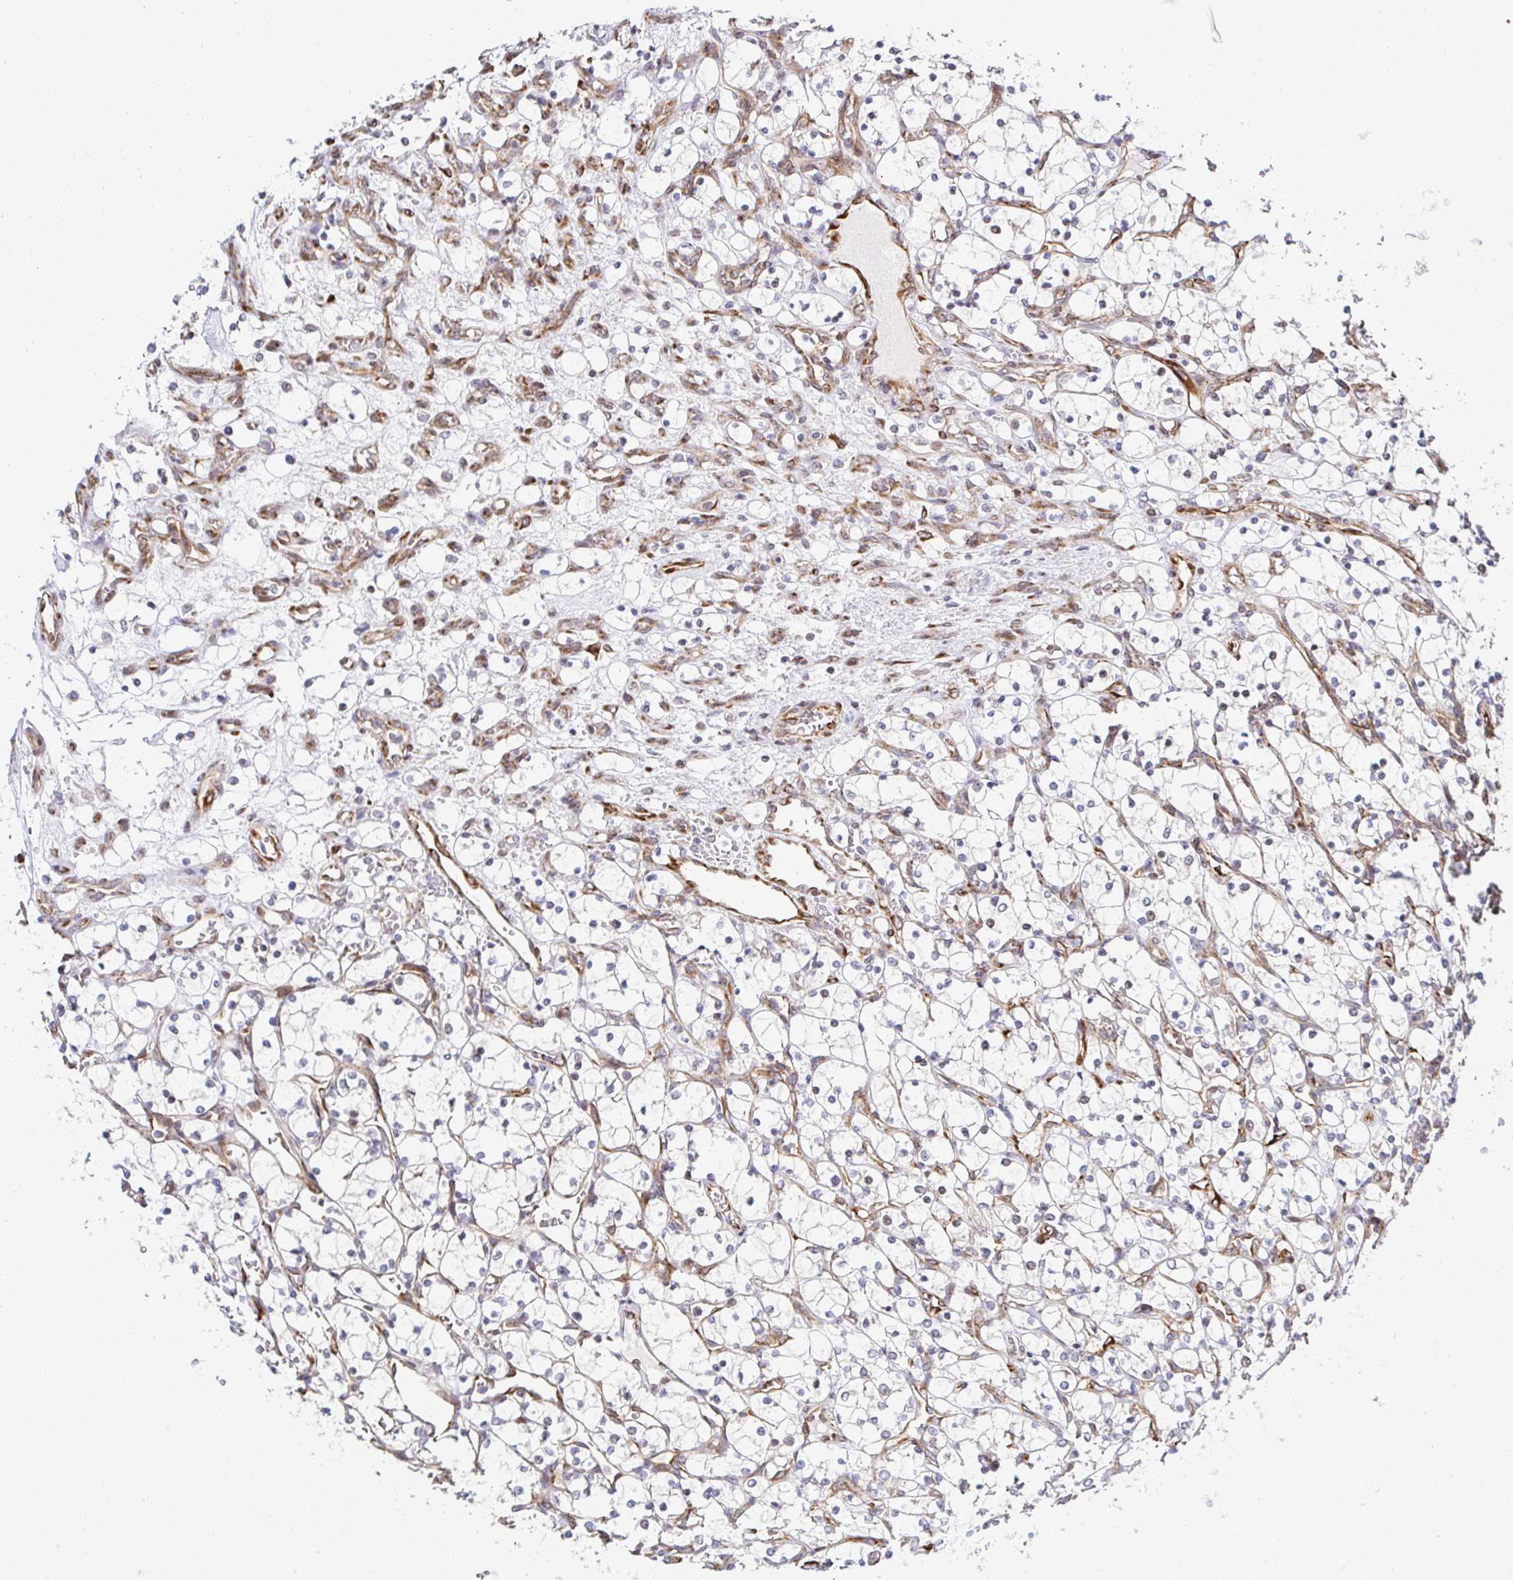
{"staining": {"intensity": "negative", "quantity": "none", "location": "none"}, "tissue": "renal cancer", "cell_type": "Tumor cells", "image_type": "cancer", "snomed": [{"axis": "morphology", "description": "Adenocarcinoma, NOS"}, {"axis": "topography", "description": "Kidney"}], "caption": "Immunohistochemistry image of human adenocarcinoma (renal) stained for a protein (brown), which reveals no expression in tumor cells.", "gene": "HPS1", "patient": {"sex": "female", "age": 69}}